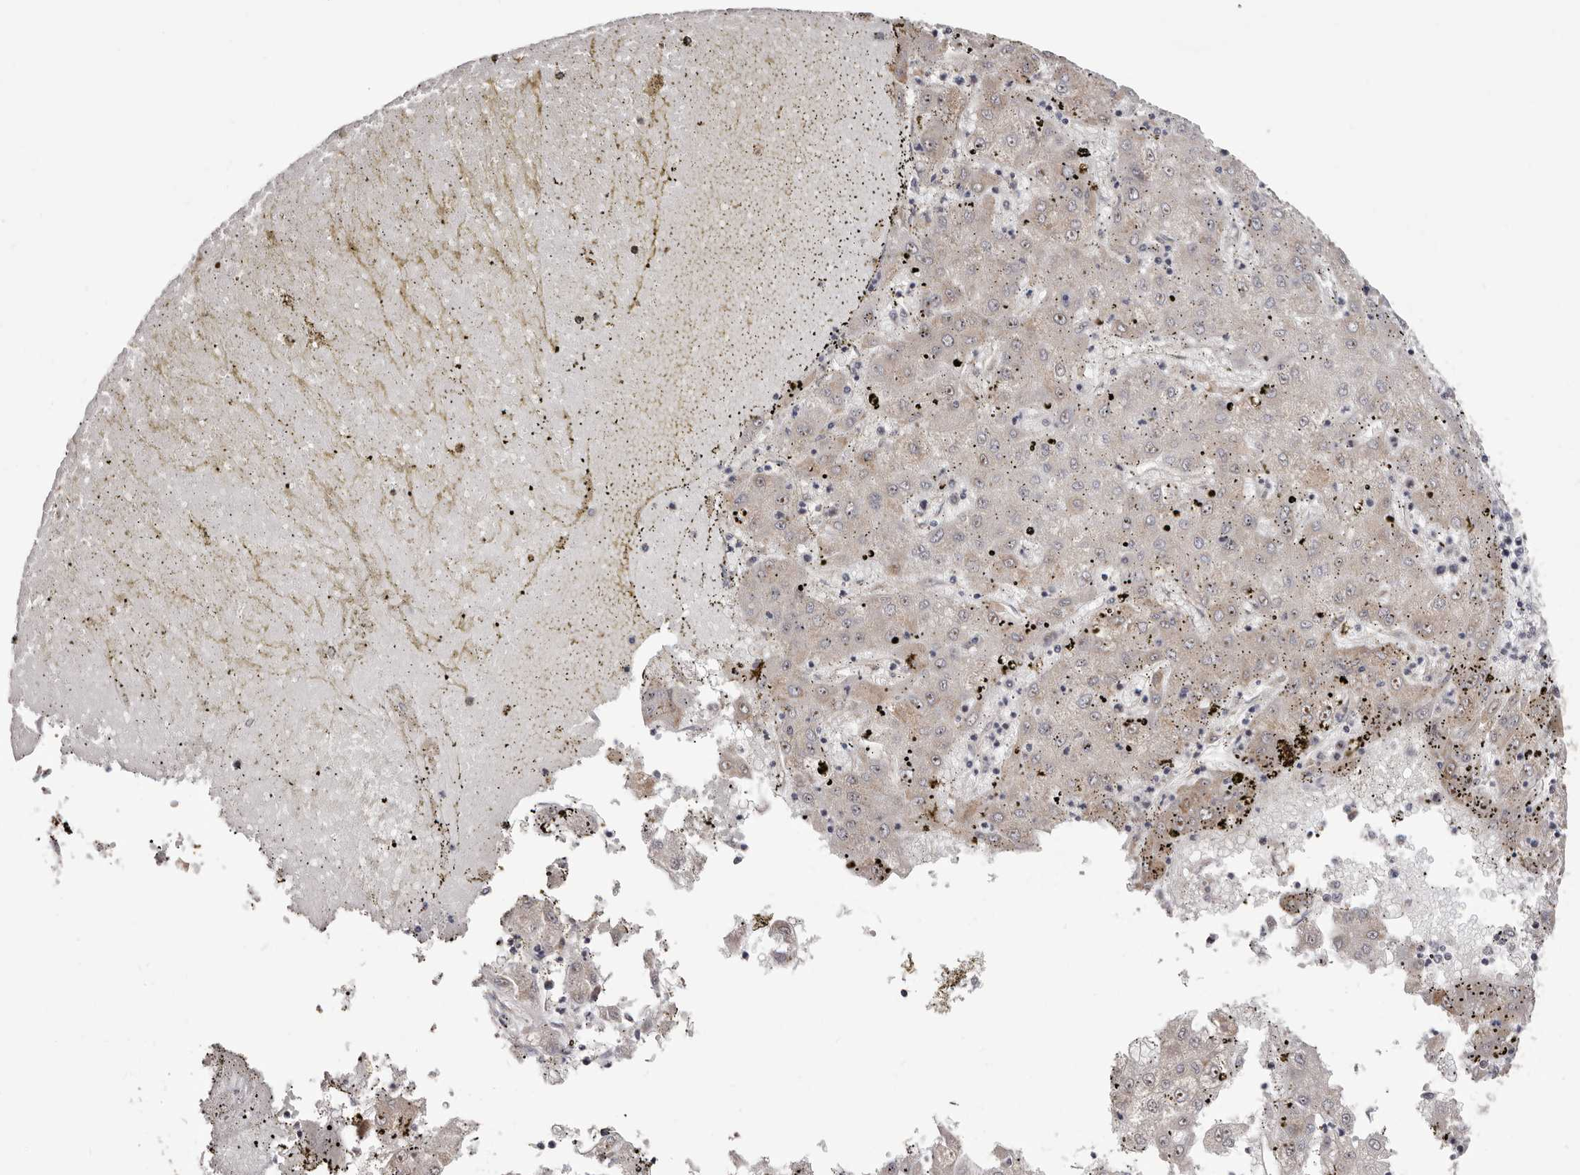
{"staining": {"intensity": "negative", "quantity": "none", "location": "none"}, "tissue": "liver cancer", "cell_type": "Tumor cells", "image_type": "cancer", "snomed": [{"axis": "morphology", "description": "Carcinoma, Hepatocellular, NOS"}, {"axis": "topography", "description": "Liver"}], "caption": "Tumor cells are negative for brown protein staining in liver cancer.", "gene": "NOL12", "patient": {"sex": "male", "age": 72}}